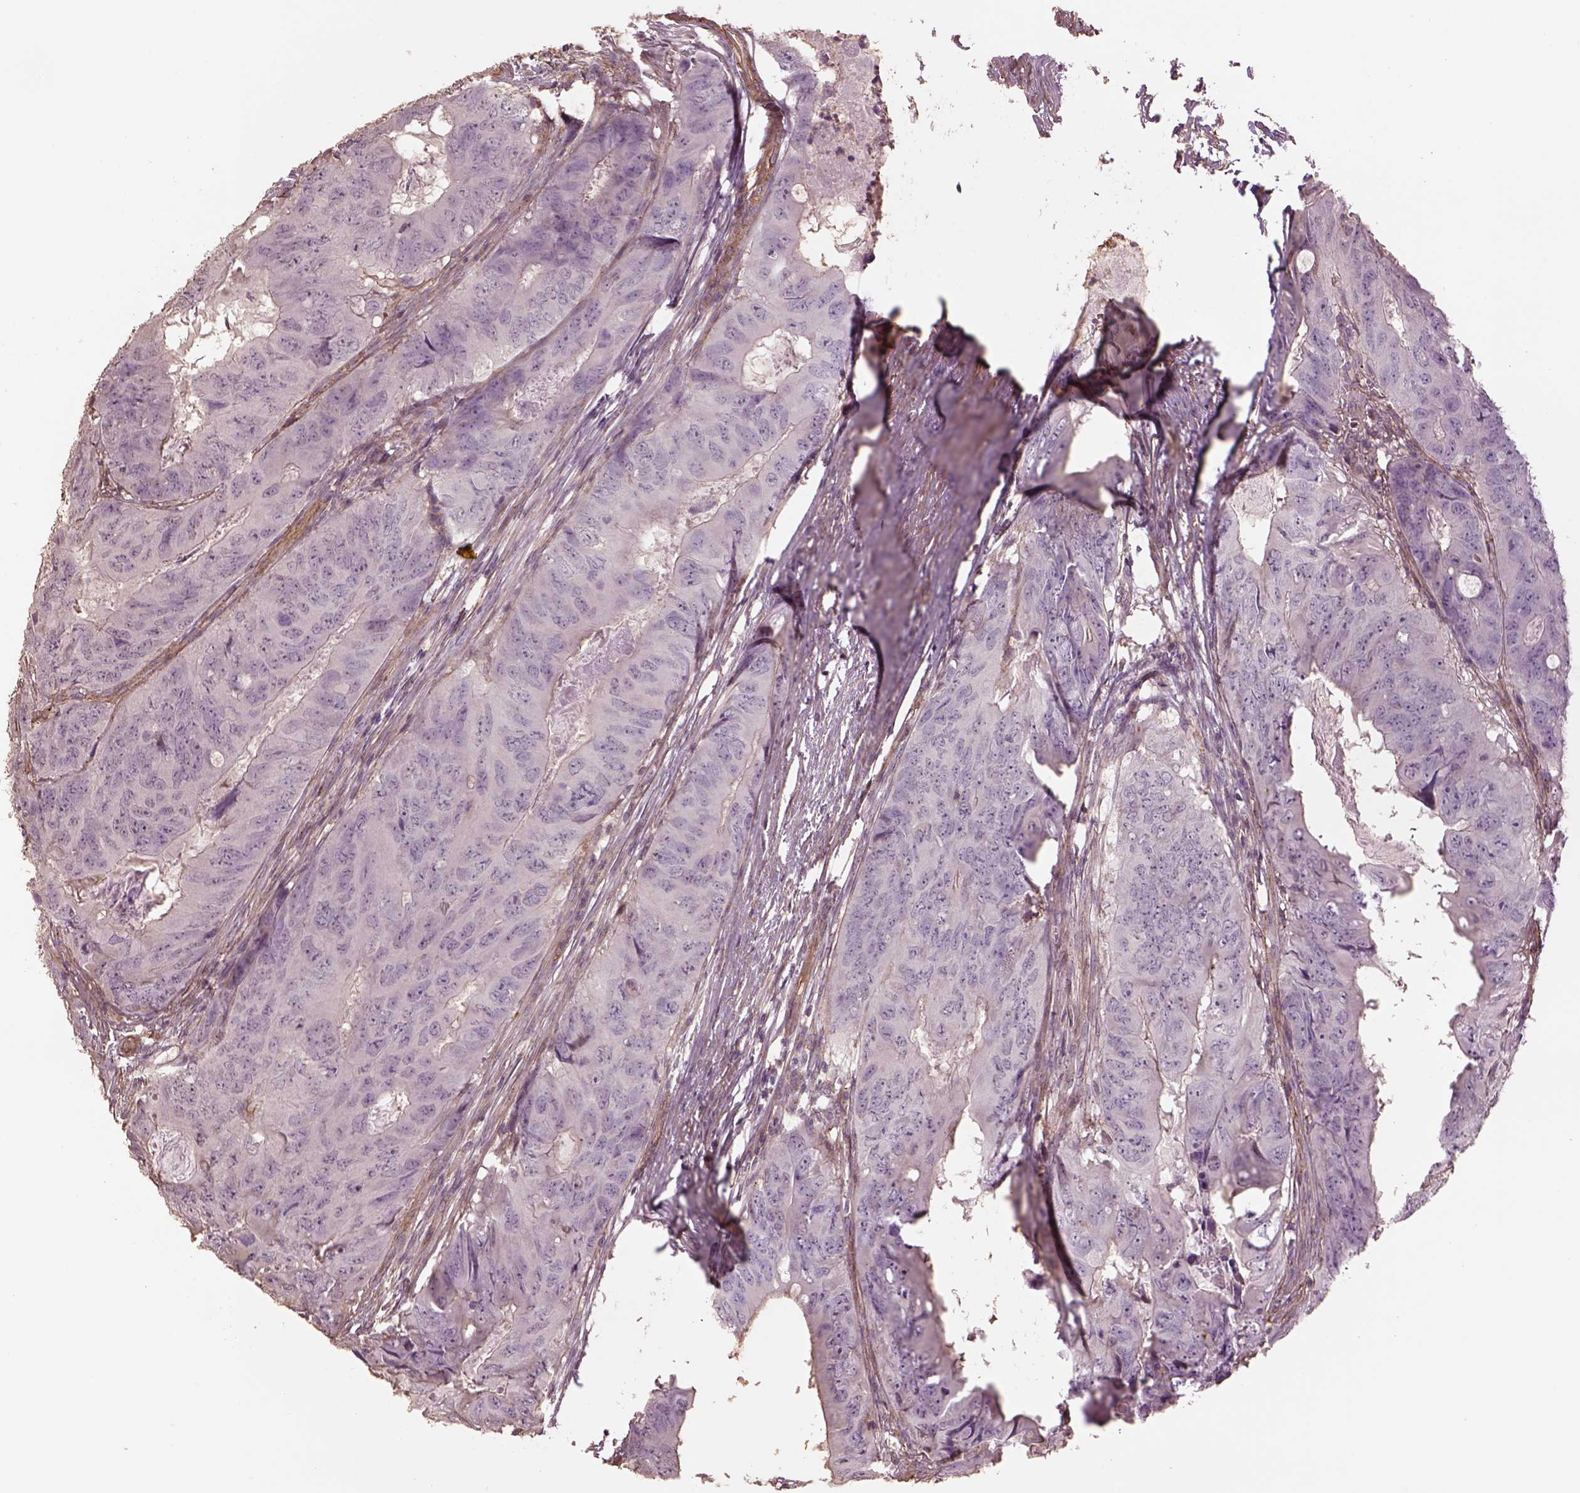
{"staining": {"intensity": "negative", "quantity": "none", "location": "none"}, "tissue": "colorectal cancer", "cell_type": "Tumor cells", "image_type": "cancer", "snomed": [{"axis": "morphology", "description": "Adenocarcinoma, NOS"}, {"axis": "topography", "description": "Colon"}], "caption": "High power microscopy image of an immunohistochemistry (IHC) histopathology image of colorectal adenocarcinoma, revealing no significant expression in tumor cells.", "gene": "LIN7A", "patient": {"sex": "male", "age": 79}}